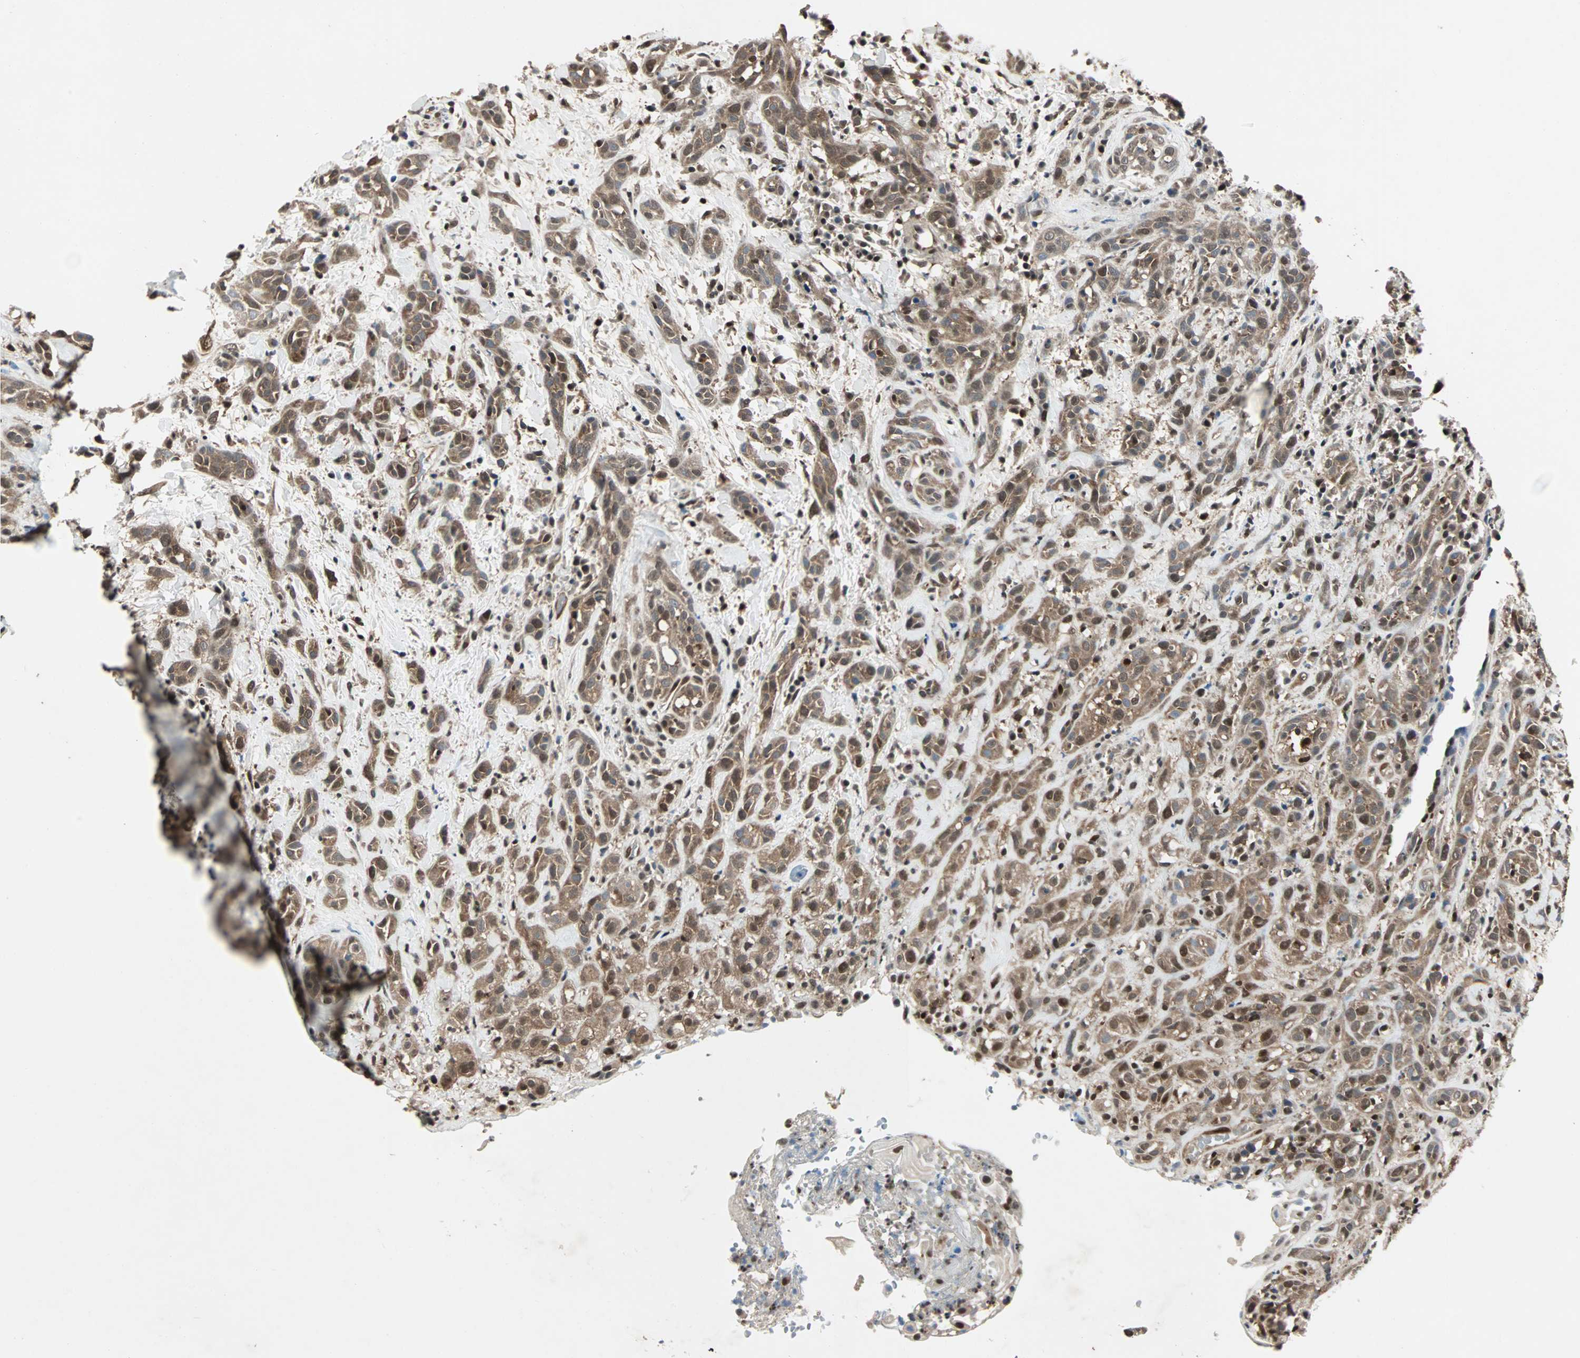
{"staining": {"intensity": "moderate", "quantity": ">75%", "location": "cytoplasmic/membranous,nuclear"}, "tissue": "head and neck cancer", "cell_type": "Tumor cells", "image_type": "cancer", "snomed": [{"axis": "morphology", "description": "Squamous cell carcinoma, NOS"}, {"axis": "topography", "description": "Head-Neck"}], "caption": "Immunohistochemistry (DAB (3,3'-diaminobenzidine)) staining of head and neck cancer shows moderate cytoplasmic/membranous and nuclear protein expression in about >75% of tumor cells. Immunohistochemistry (ihc) stains the protein in brown and the nuclei are stained blue.", "gene": "ACLY", "patient": {"sex": "male", "age": 62}}